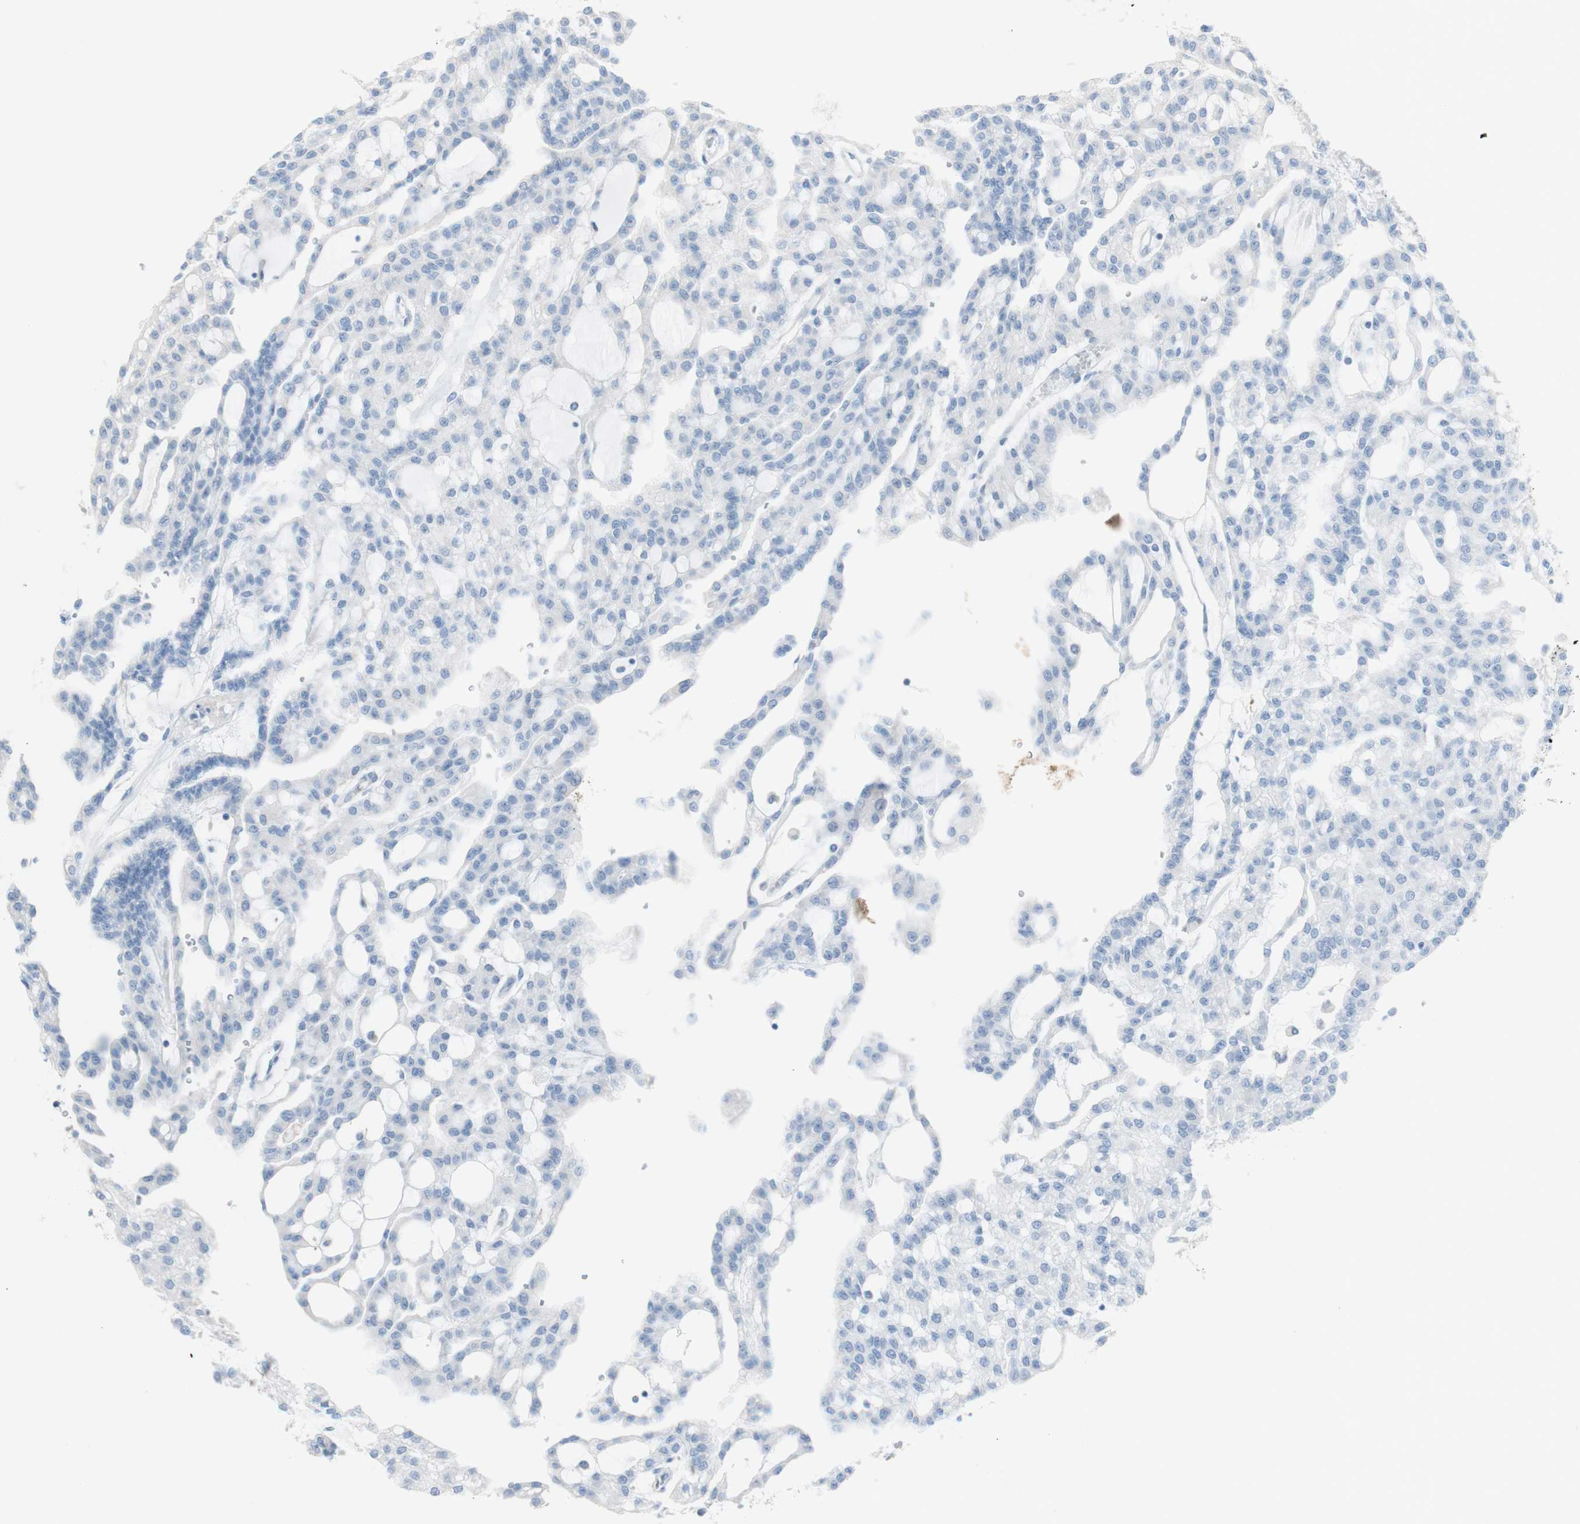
{"staining": {"intensity": "negative", "quantity": "none", "location": "none"}, "tissue": "renal cancer", "cell_type": "Tumor cells", "image_type": "cancer", "snomed": [{"axis": "morphology", "description": "Adenocarcinoma, NOS"}, {"axis": "topography", "description": "Kidney"}], "caption": "High power microscopy image of an IHC histopathology image of renal cancer (adenocarcinoma), revealing no significant positivity in tumor cells.", "gene": "ART3", "patient": {"sex": "male", "age": 63}}